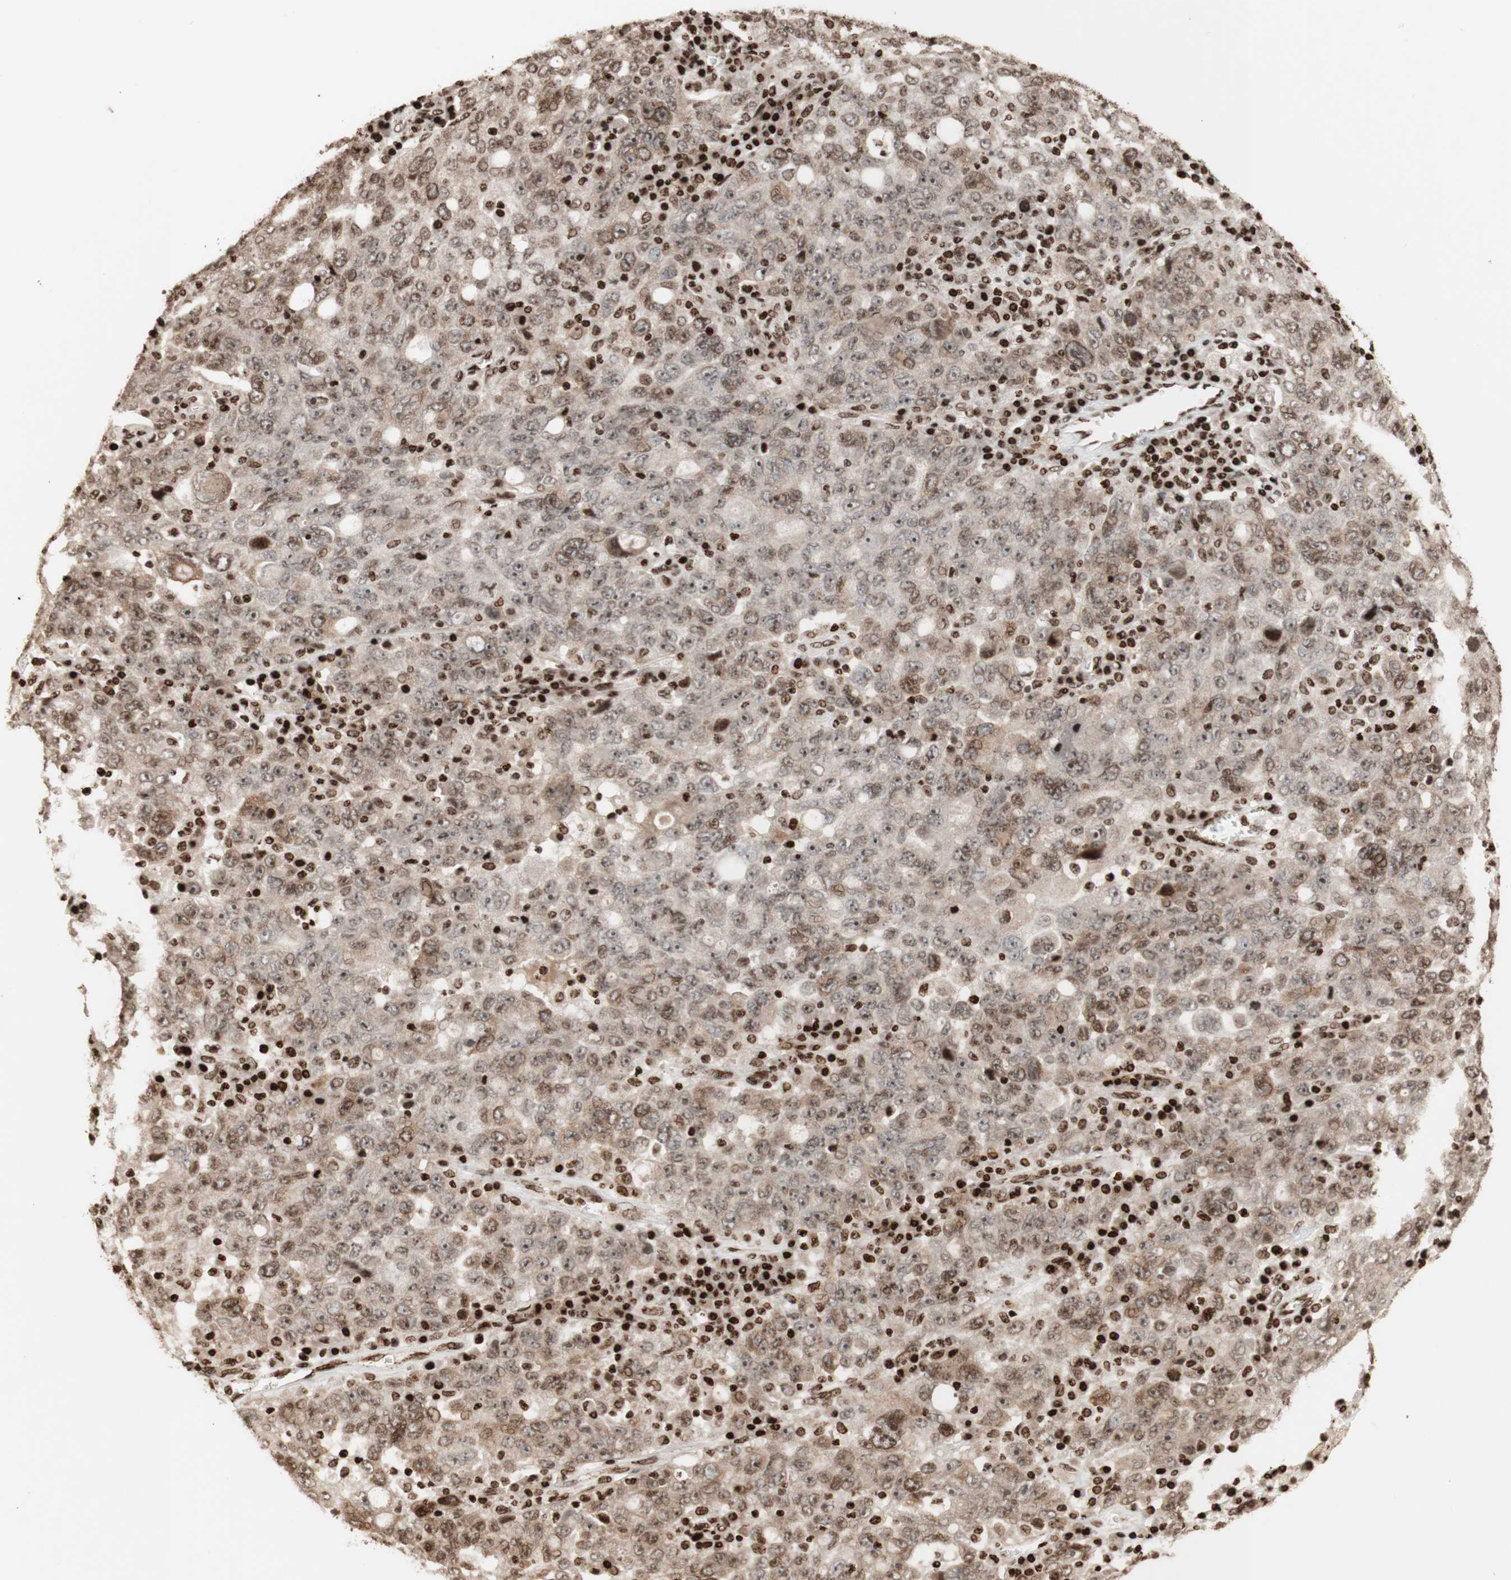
{"staining": {"intensity": "moderate", "quantity": "25%-75%", "location": "cytoplasmic/membranous,nuclear"}, "tissue": "ovarian cancer", "cell_type": "Tumor cells", "image_type": "cancer", "snomed": [{"axis": "morphology", "description": "Carcinoma, endometroid"}, {"axis": "topography", "description": "Ovary"}], "caption": "The immunohistochemical stain labels moderate cytoplasmic/membranous and nuclear staining in tumor cells of endometroid carcinoma (ovarian) tissue.", "gene": "NCAPD2", "patient": {"sex": "female", "age": 62}}